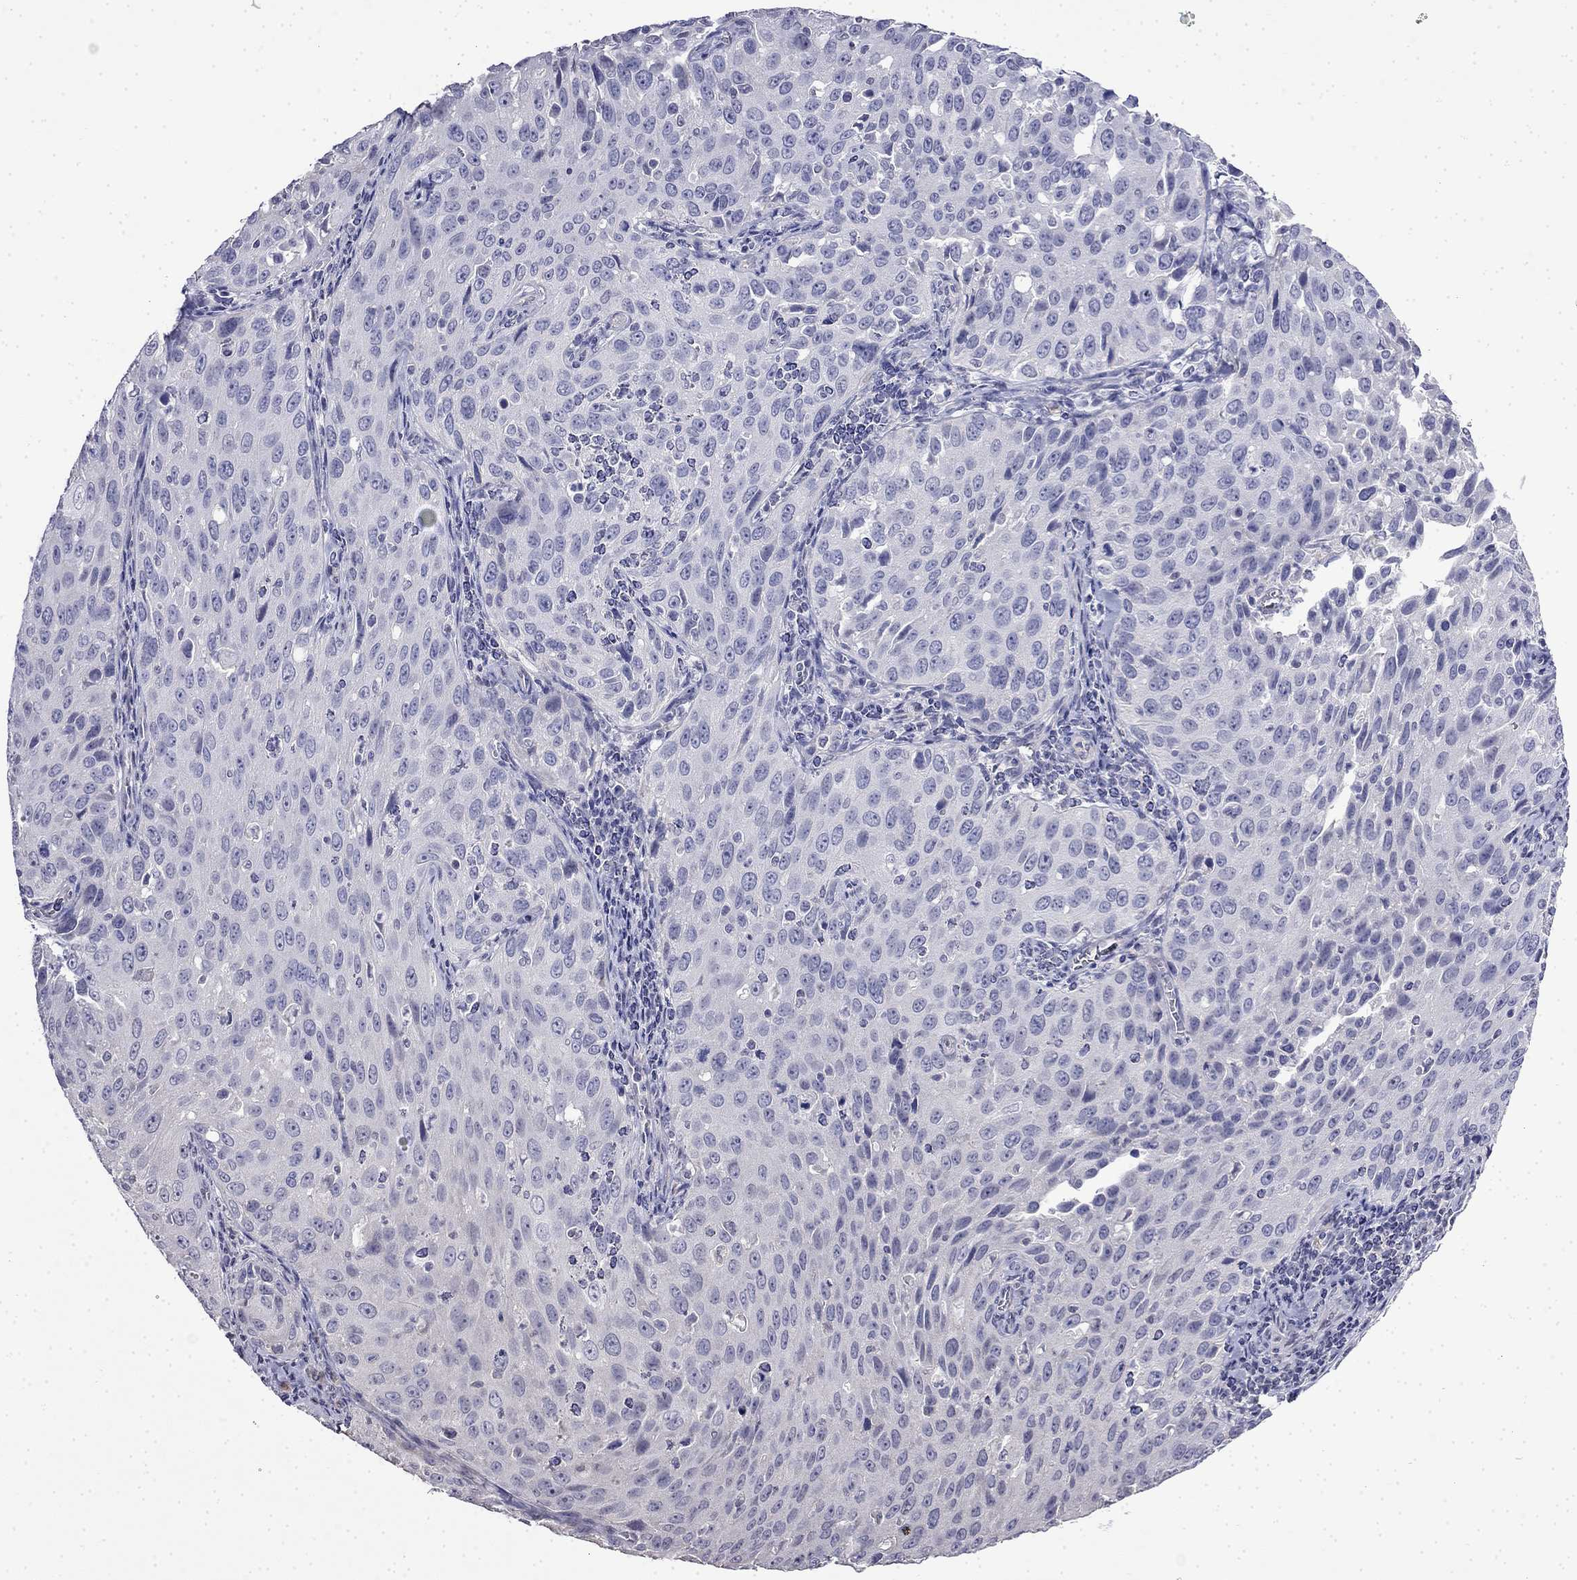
{"staining": {"intensity": "negative", "quantity": "none", "location": "none"}, "tissue": "cervical cancer", "cell_type": "Tumor cells", "image_type": "cancer", "snomed": [{"axis": "morphology", "description": "Squamous cell carcinoma, NOS"}, {"axis": "topography", "description": "Cervix"}], "caption": "A micrograph of human cervical cancer is negative for staining in tumor cells.", "gene": "GUCA1B", "patient": {"sex": "female", "age": 26}}